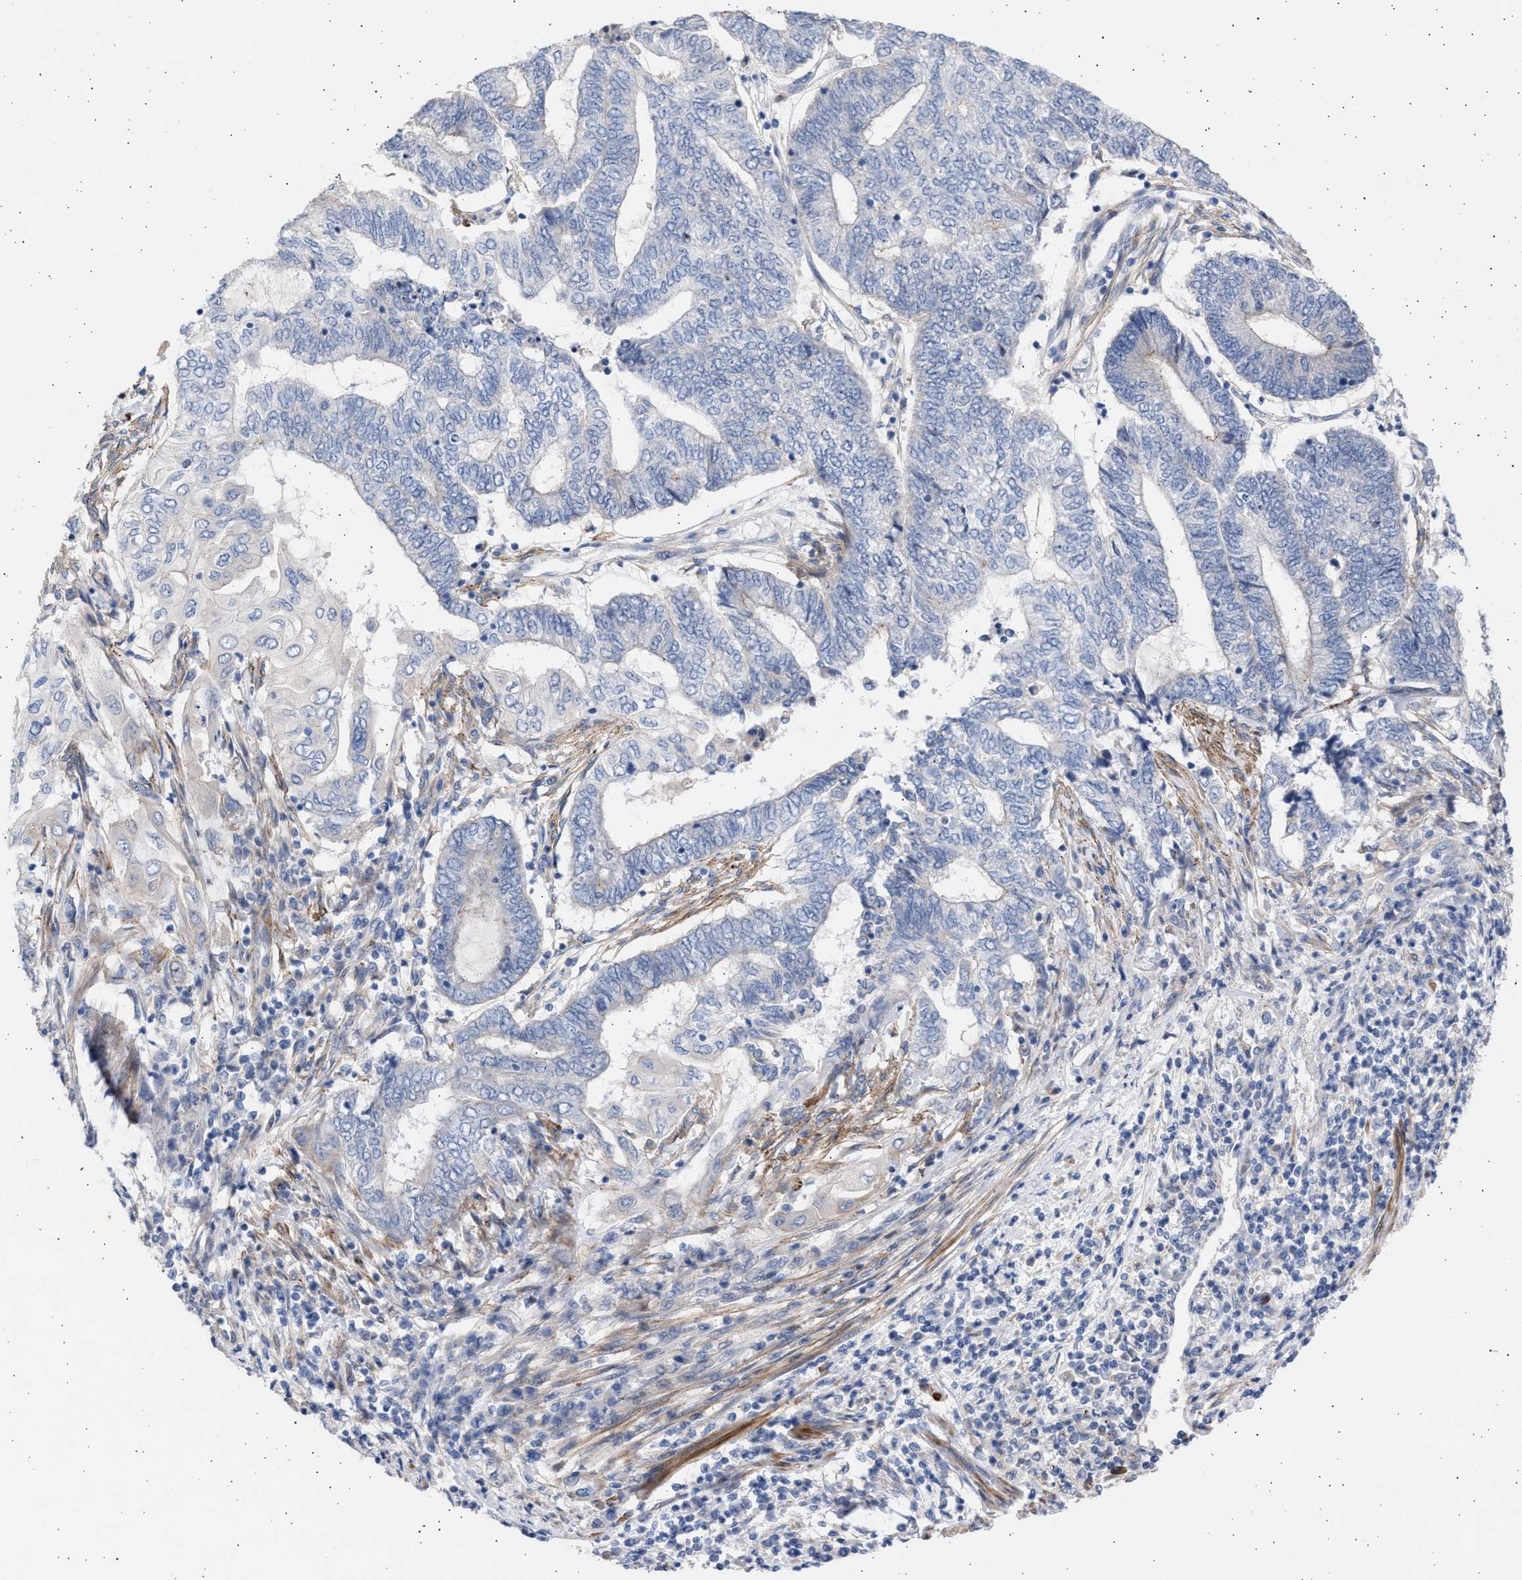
{"staining": {"intensity": "negative", "quantity": "none", "location": "none"}, "tissue": "endometrial cancer", "cell_type": "Tumor cells", "image_type": "cancer", "snomed": [{"axis": "morphology", "description": "Adenocarcinoma, NOS"}, {"axis": "topography", "description": "Uterus"}, {"axis": "topography", "description": "Endometrium"}], "caption": "This is an immunohistochemistry histopathology image of human adenocarcinoma (endometrial). There is no expression in tumor cells.", "gene": "NBR1", "patient": {"sex": "female", "age": 70}}